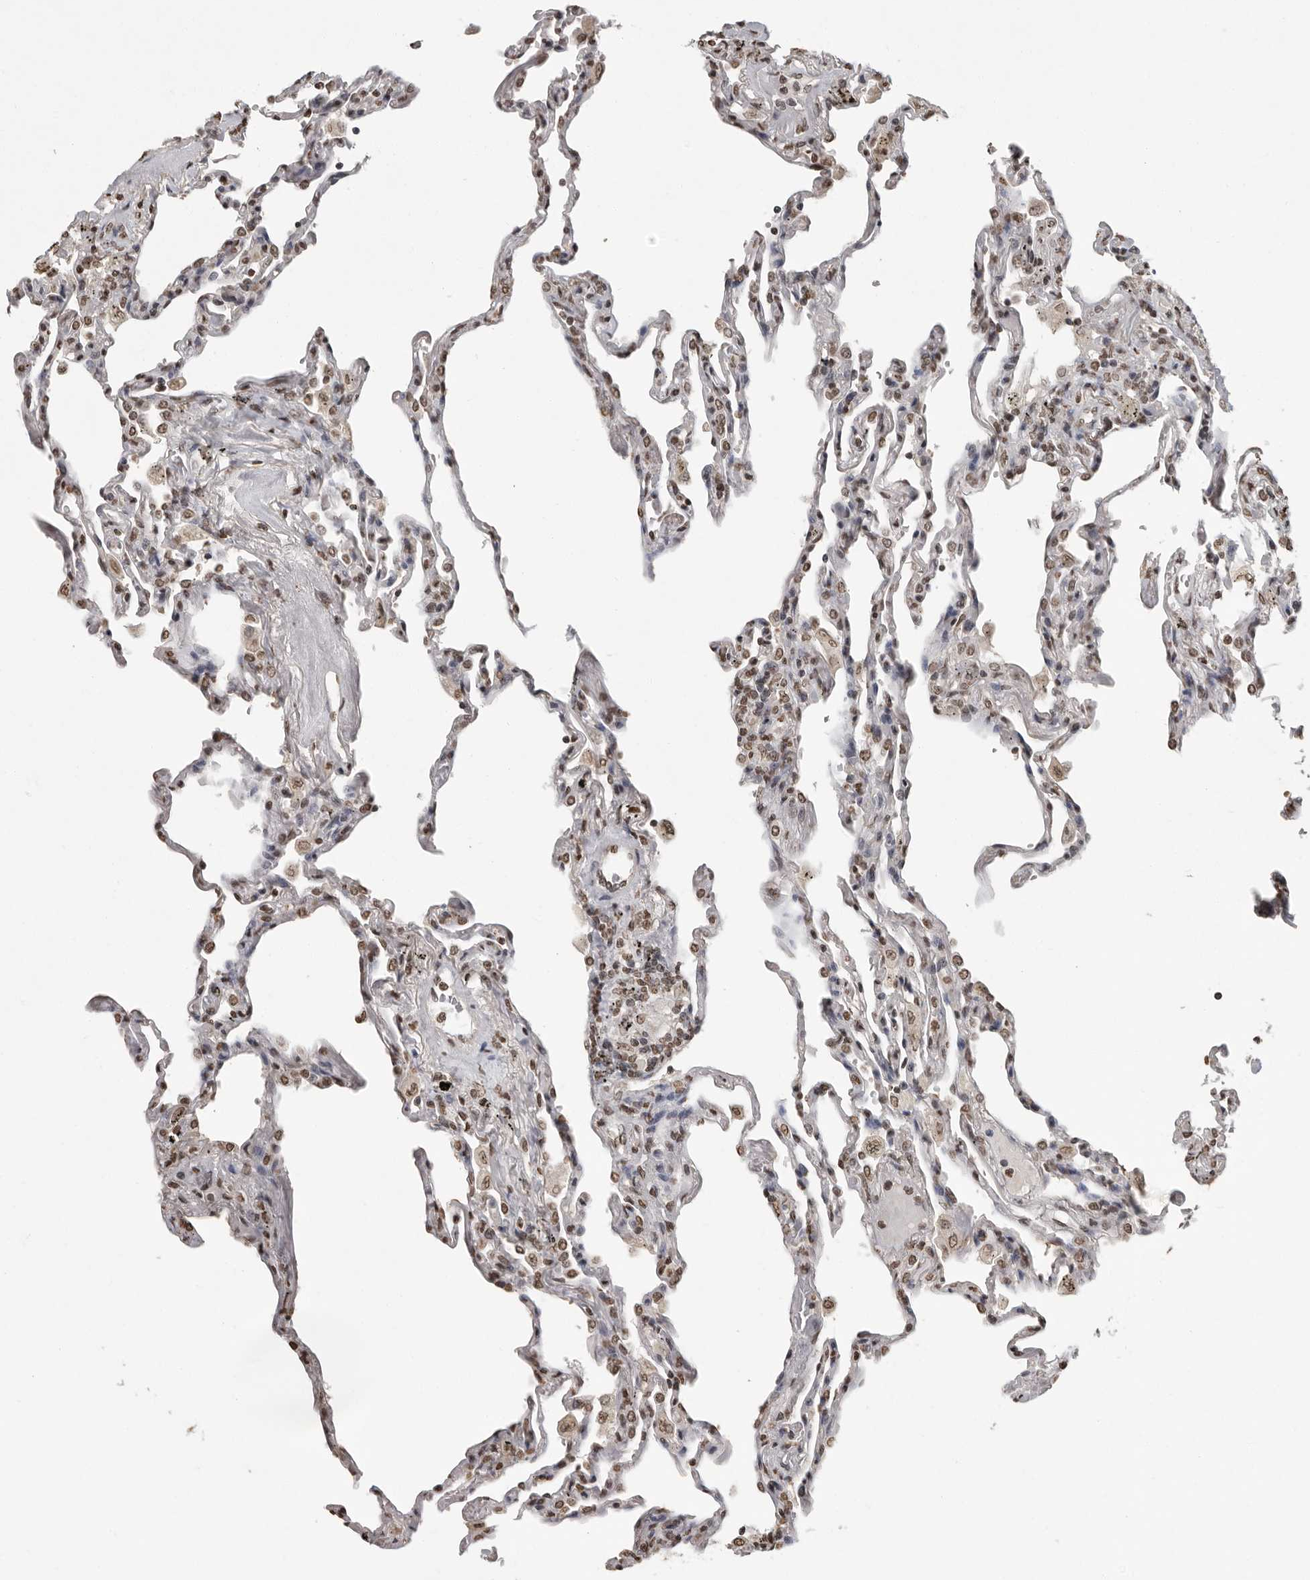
{"staining": {"intensity": "weak", "quantity": "25%-75%", "location": "nuclear"}, "tissue": "lung", "cell_type": "Alveolar cells", "image_type": "normal", "snomed": [{"axis": "morphology", "description": "Normal tissue, NOS"}, {"axis": "topography", "description": "Lung"}], "caption": "Brown immunohistochemical staining in normal human lung reveals weak nuclear staining in approximately 25%-75% of alveolar cells.", "gene": "WDR45", "patient": {"sex": "male", "age": 59}}